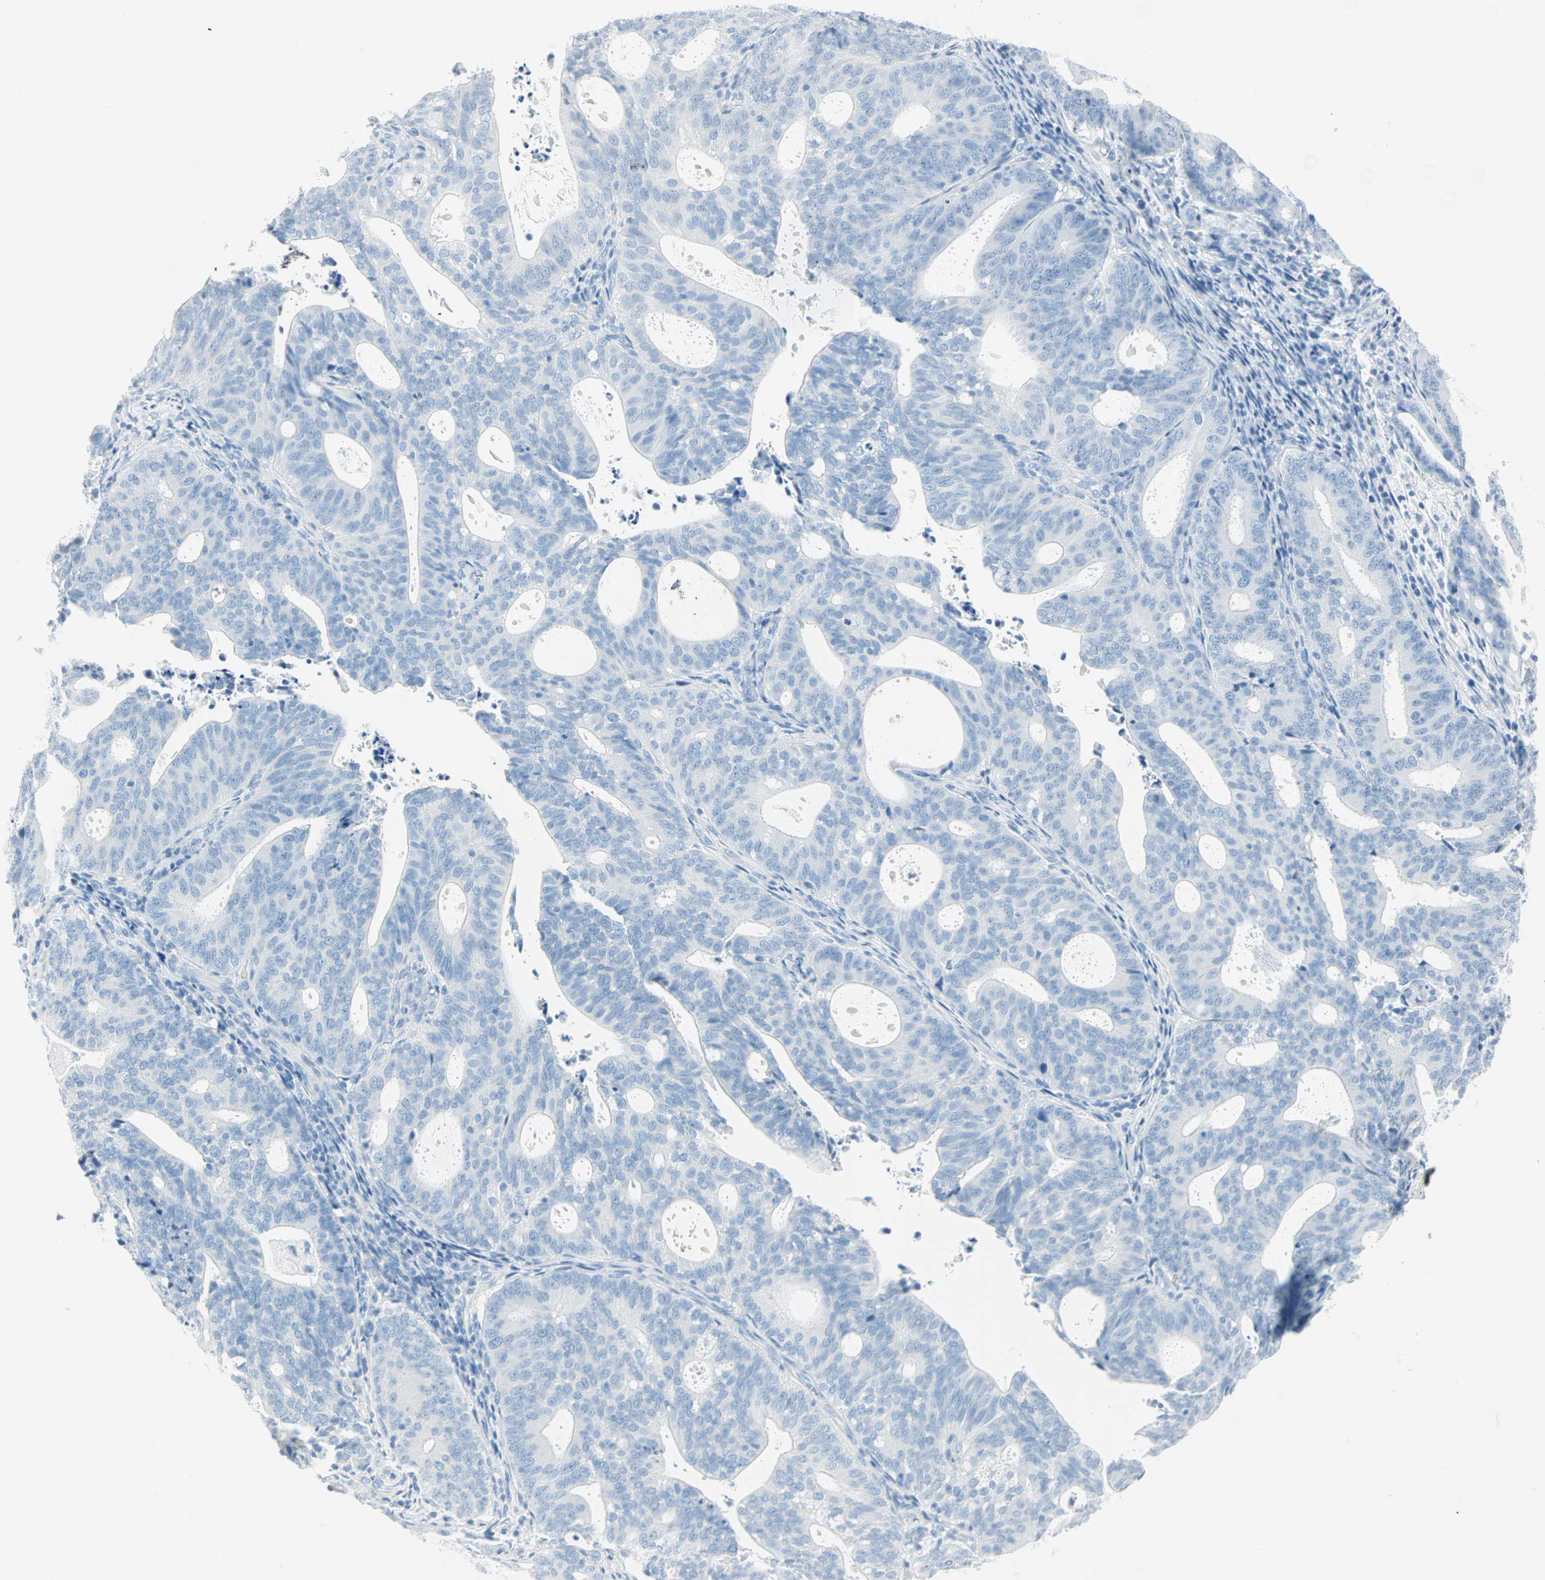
{"staining": {"intensity": "negative", "quantity": "none", "location": "none"}, "tissue": "endometrial cancer", "cell_type": "Tumor cells", "image_type": "cancer", "snomed": [{"axis": "morphology", "description": "Adenocarcinoma, NOS"}, {"axis": "topography", "description": "Uterus"}], "caption": "A high-resolution image shows immunohistochemistry (IHC) staining of endometrial cancer, which shows no significant positivity in tumor cells.", "gene": "NES", "patient": {"sex": "female", "age": 83}}